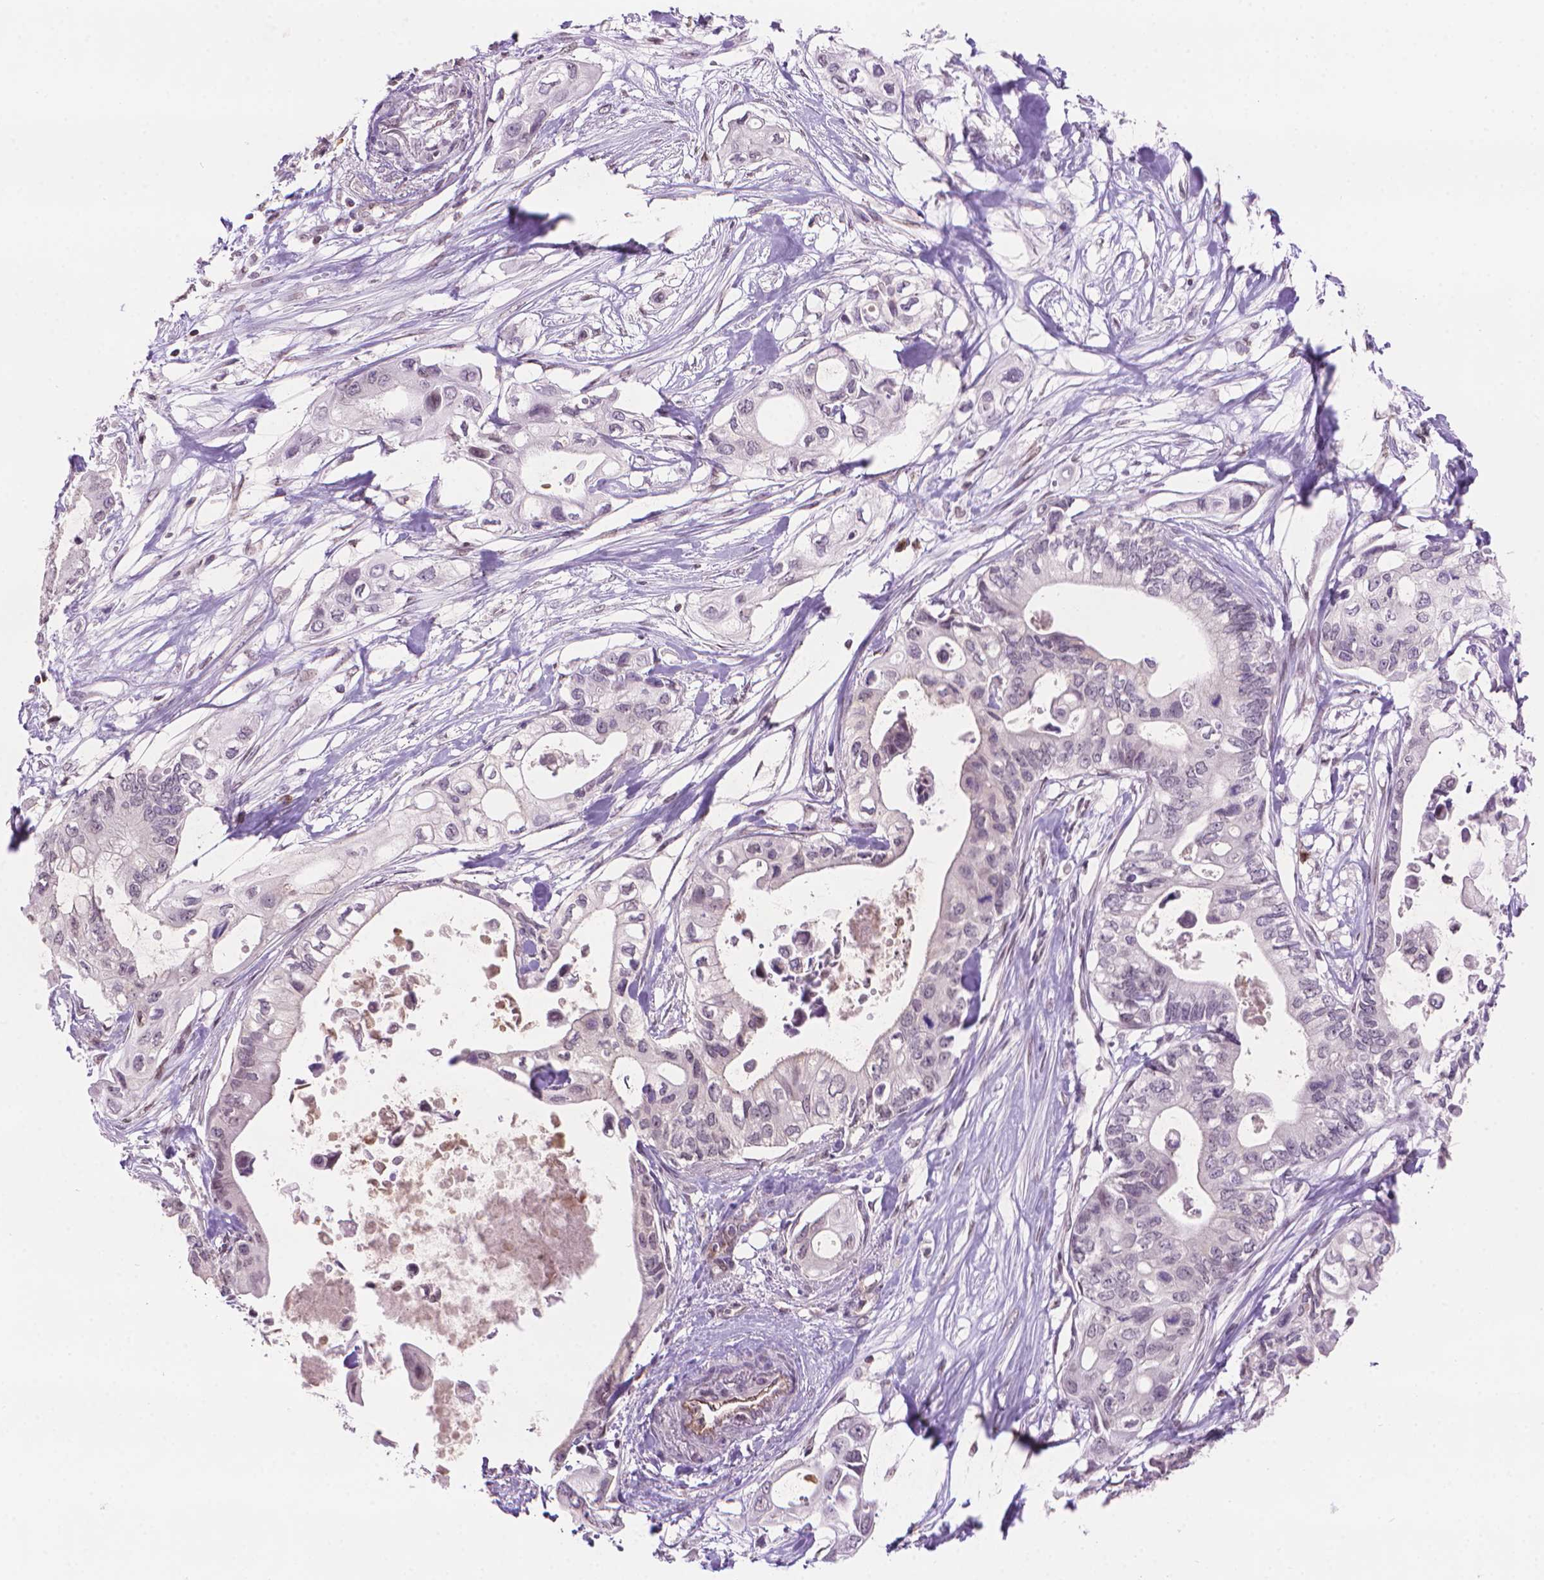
{"staining": {"intensity": "negative", "quantity": "none", "location": "none"}, "tissue": "pancreatic cancer", "cell_type": "Tumor cells", "image_type": "cancer", "snomed": [{"axis": "morphology", "description": "Adenocarcinoma, NOS"}, {"axis": "topography", "description": "Pancreas"}], "caption": "Immunohistochemistry (IHC) photomicrograph of human pancreatic adenocarcinoma stained for a protein (brown), which demonstrates no staining in tumor cells.", "gene": "TMEM184A", "patient": {"sex": "female", "age": 63}}